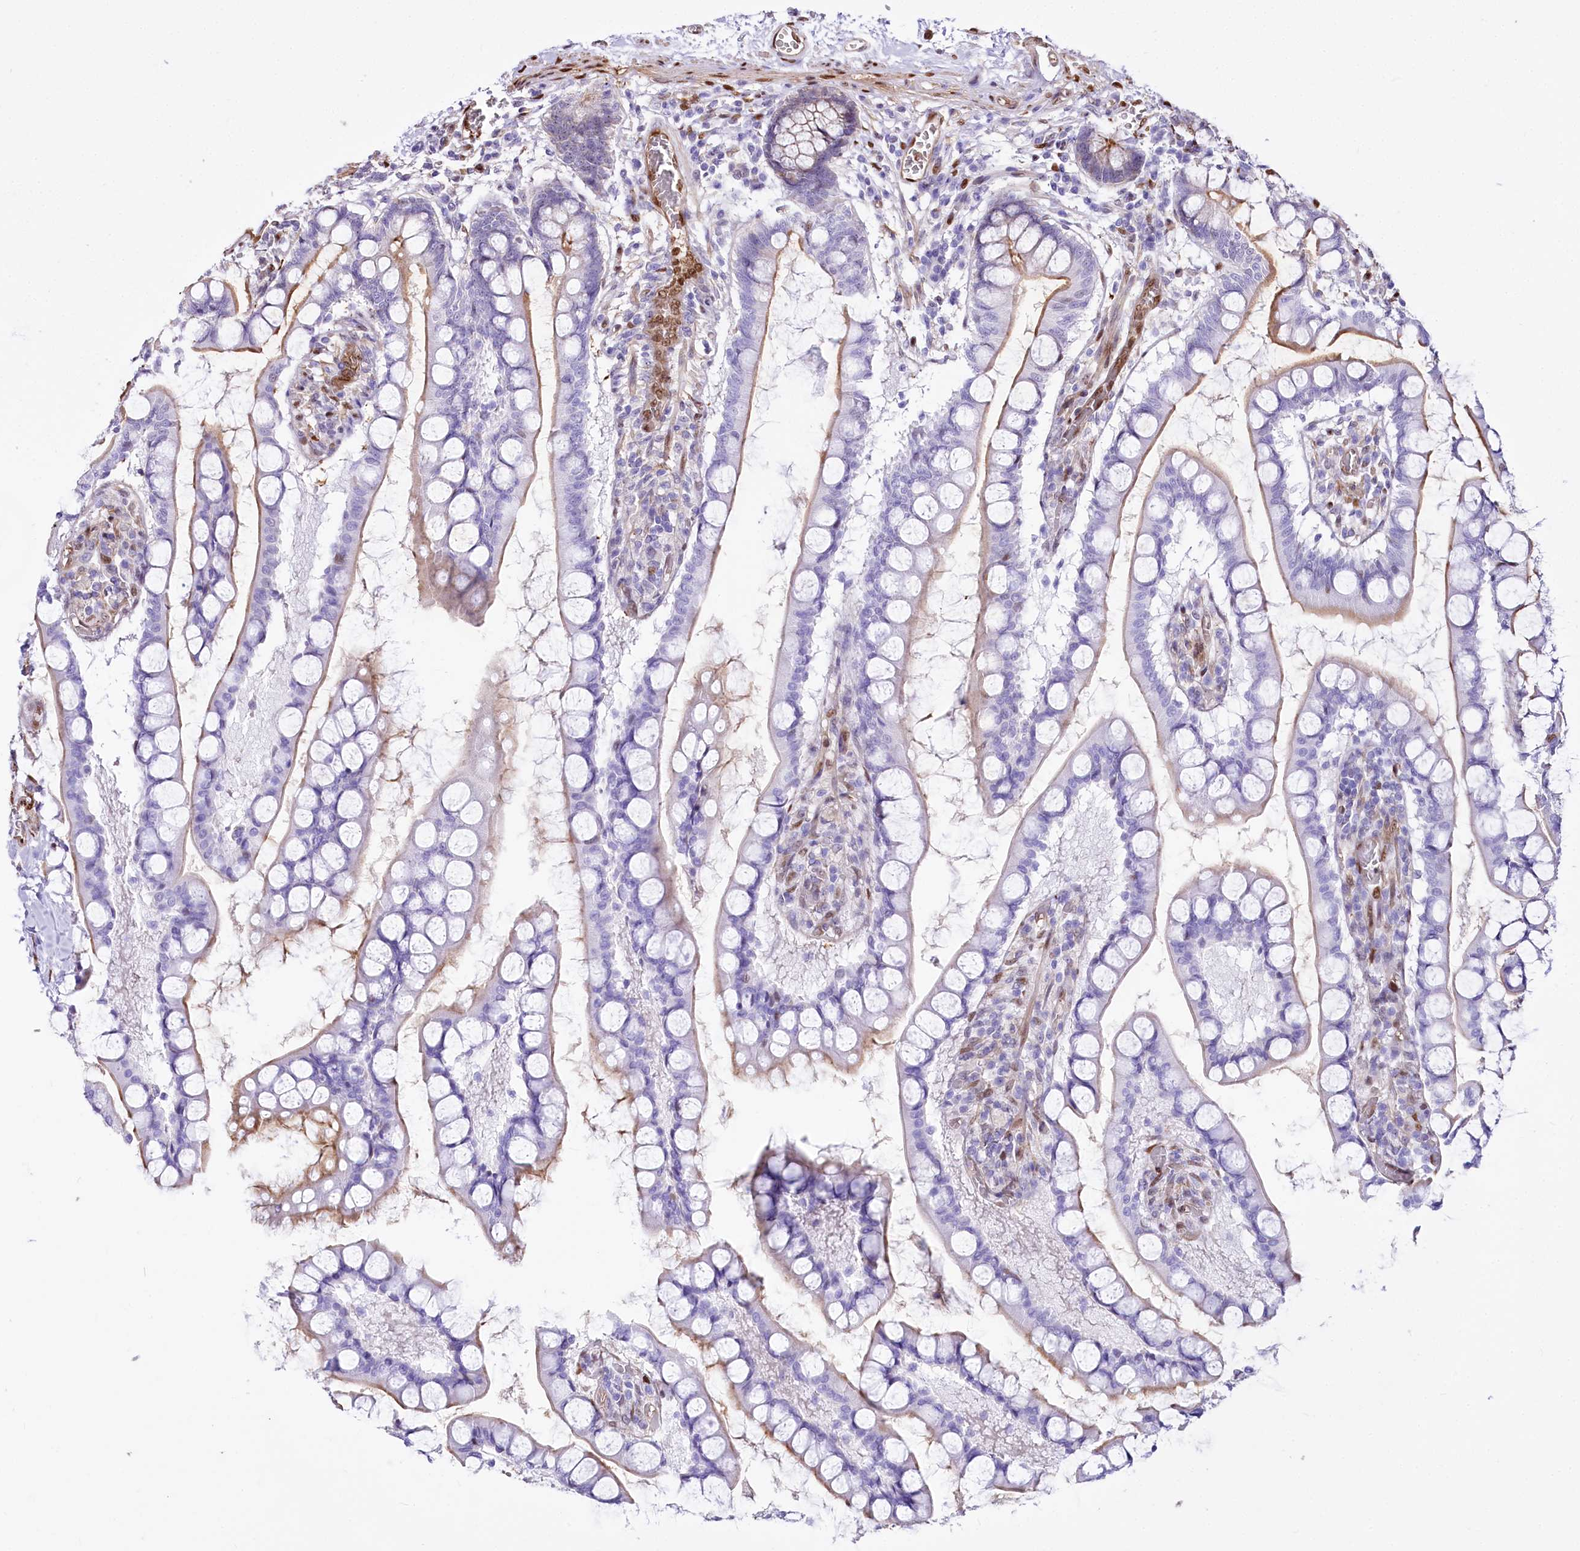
{"staining": {"intensity": "negative", "quantity": "none", "location": "none"}, "tissue": "small intestine", "cell_type": "Glandular cells", "image_type": "normal", "snomed": [{"axis": "morphology", "description": "Normal tissue, NOS"}, {"axis": "topography", "description": "Small intestine"}], "caption": "A high-resolution photomicrograph shows immunohistochemistry staining of benign small intestine, which shows no significant positivity in glandular cells.", "gene": "PTMS", "patient": {"sex": "male", "age": 52}}